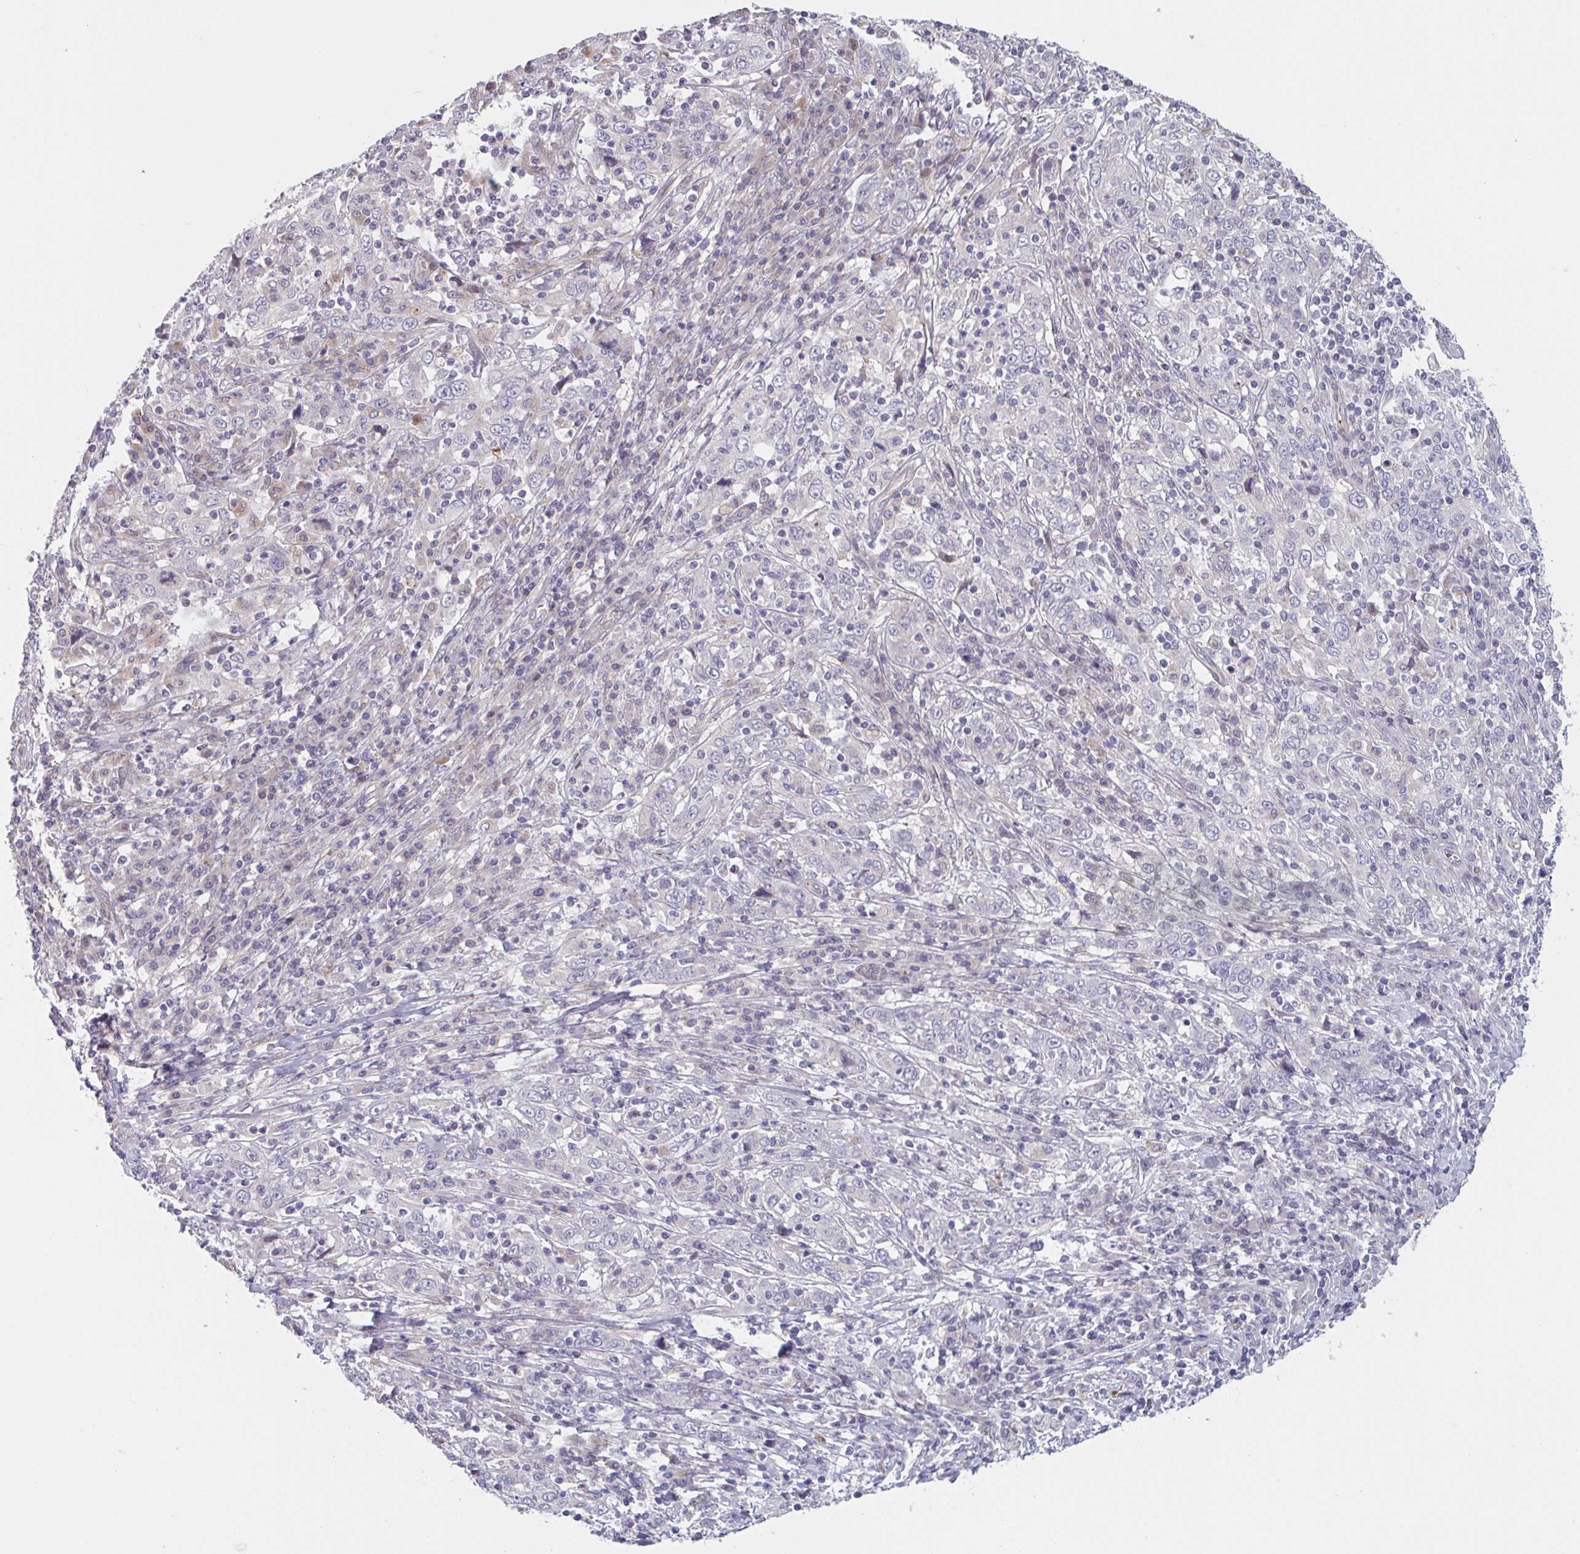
{"staining": {"intensity": "negative", "quantity": "none", "location": "none"}, "tissue": "cervical cancer", "cell_type": "Tumor cells", "image_type": "cancer", "snomed": [{"axis": "morphology", "description": "Squamous cell carcinoma, NOS"}, {"axis": "topography", "description": "Cervix"}], "caption": "The image demonstrates no staining of tumor cells in cervical cancer.", "gene": "TNFSF10", "patient": {"sex": "female", "age": 46}}